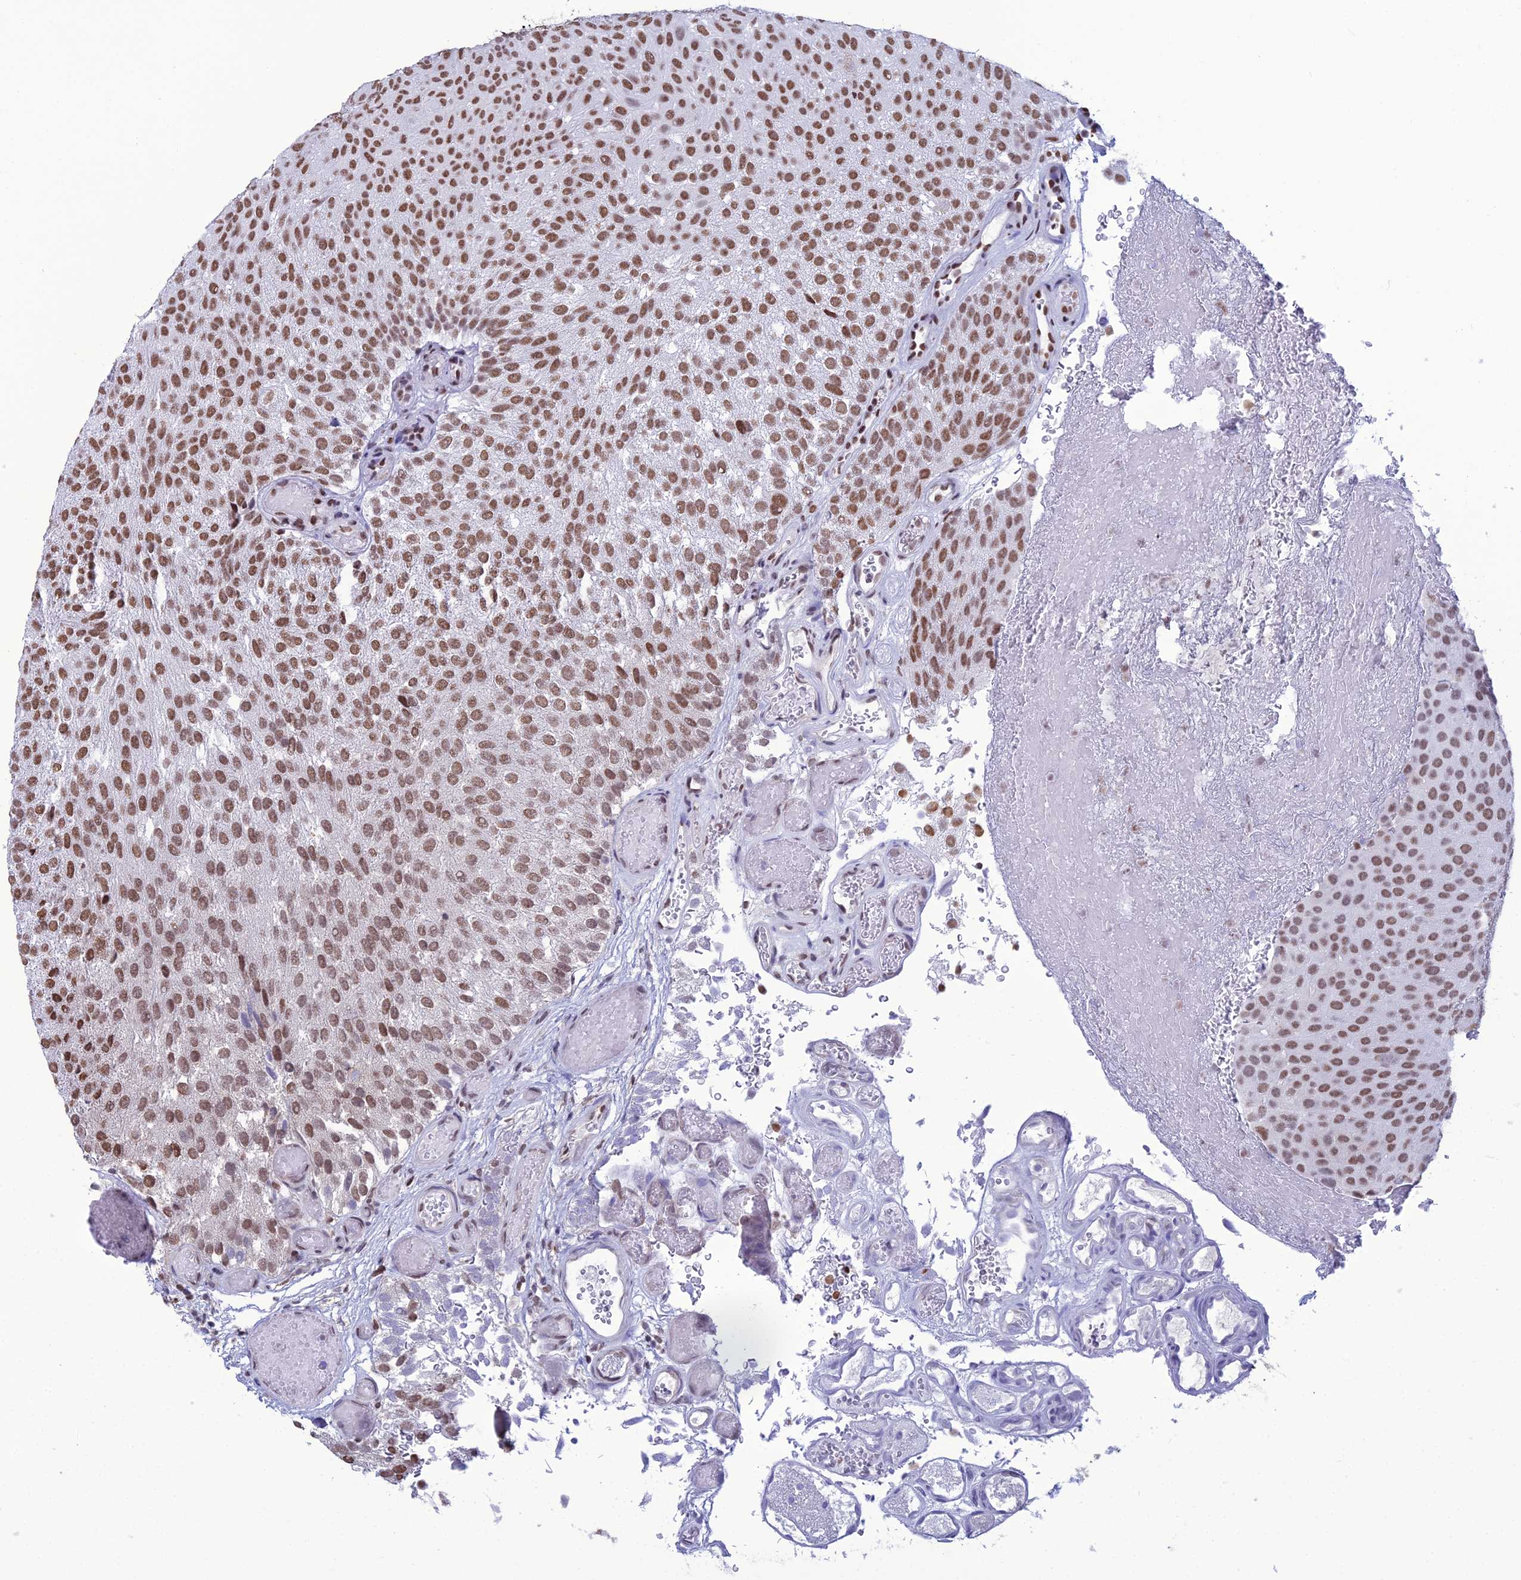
{"staining": {"intensity": "moderate", "quantity": ">75%", "location": "nuclear"}, "tissue": "urothelial cancer", "cell_type": "Tumor cells", "image_type": "cancer", "snomed": [{"axis": "morphology", "description": "Urothelial carcinoma, Low grade"}, {"axis": "topography", "description": "Urinary bladder"}], "caption": "Urothelial carcinoma (low-grade) tissue reveals moderate nuclear expression in about >75% of tumor cells The staining was performed using DAB (3,3'-diaminobenzidine) to visualize the protein expression in brown, while the nuclei were stained in blue with hematoxylin (Magnification: 20x).", "gene": "PRAMEF12", "patient": {"sex": "male", "age": 78}}